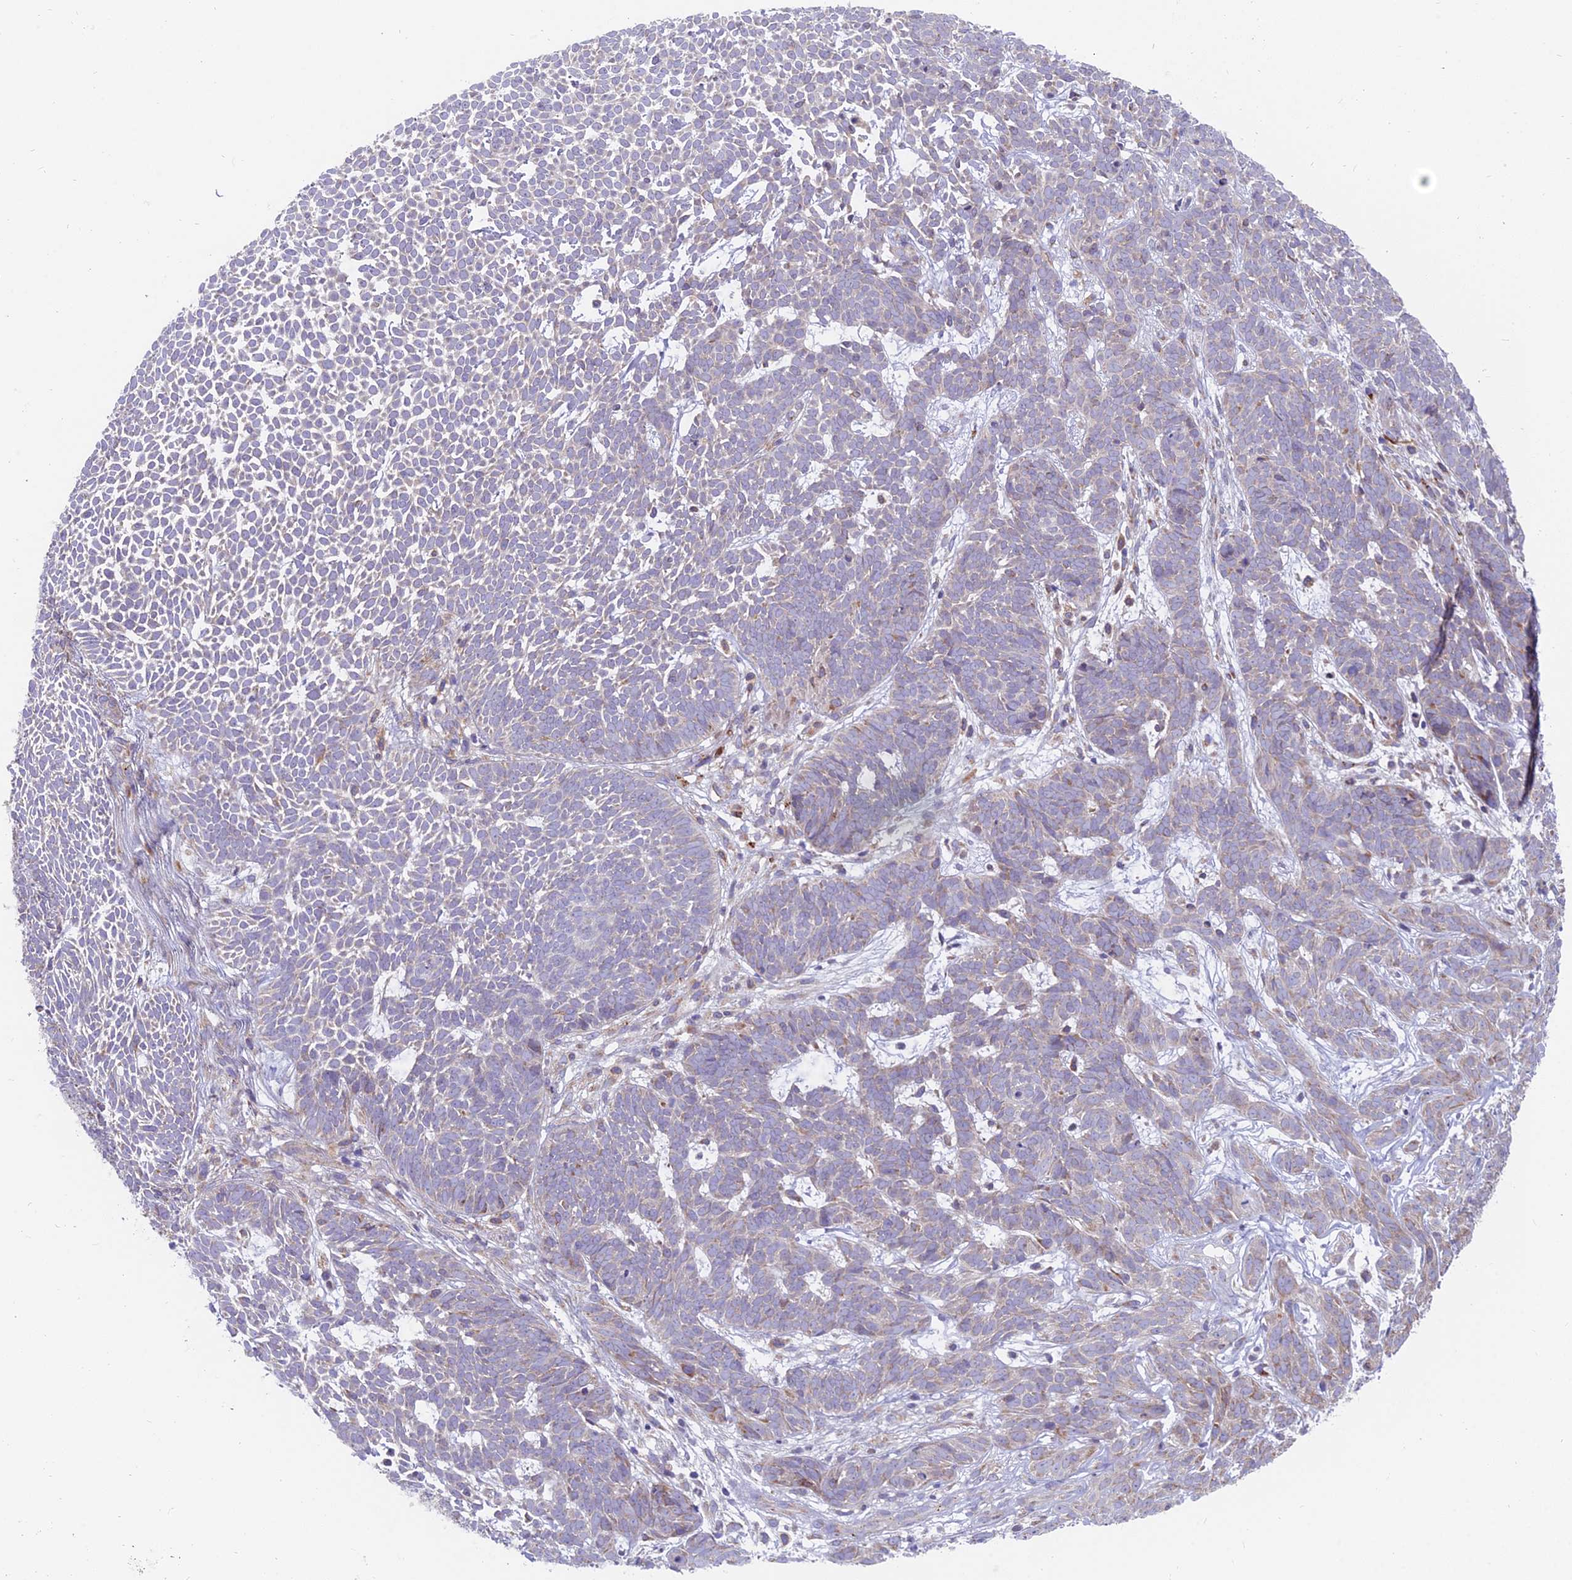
{"staining": {"intensity": "negative", "quantity": "none", "location": "none"}, "tissue": "skin cancer", "cell_type": "Tumor cells", "image_type": "cancer", "snomed": [{"axis": "morphology", "description": "Basal cell carcinoma"}, {"axis": "topography", "description": "Skin"}], "caption": "Skin cancer (basal cell carcinoma) stained for a protein using immunohistochemistry (IHC) exhibits no expression tumor cells.", "gene": "TBC1D20", "patient": {"sex": "female", "age": 78}}